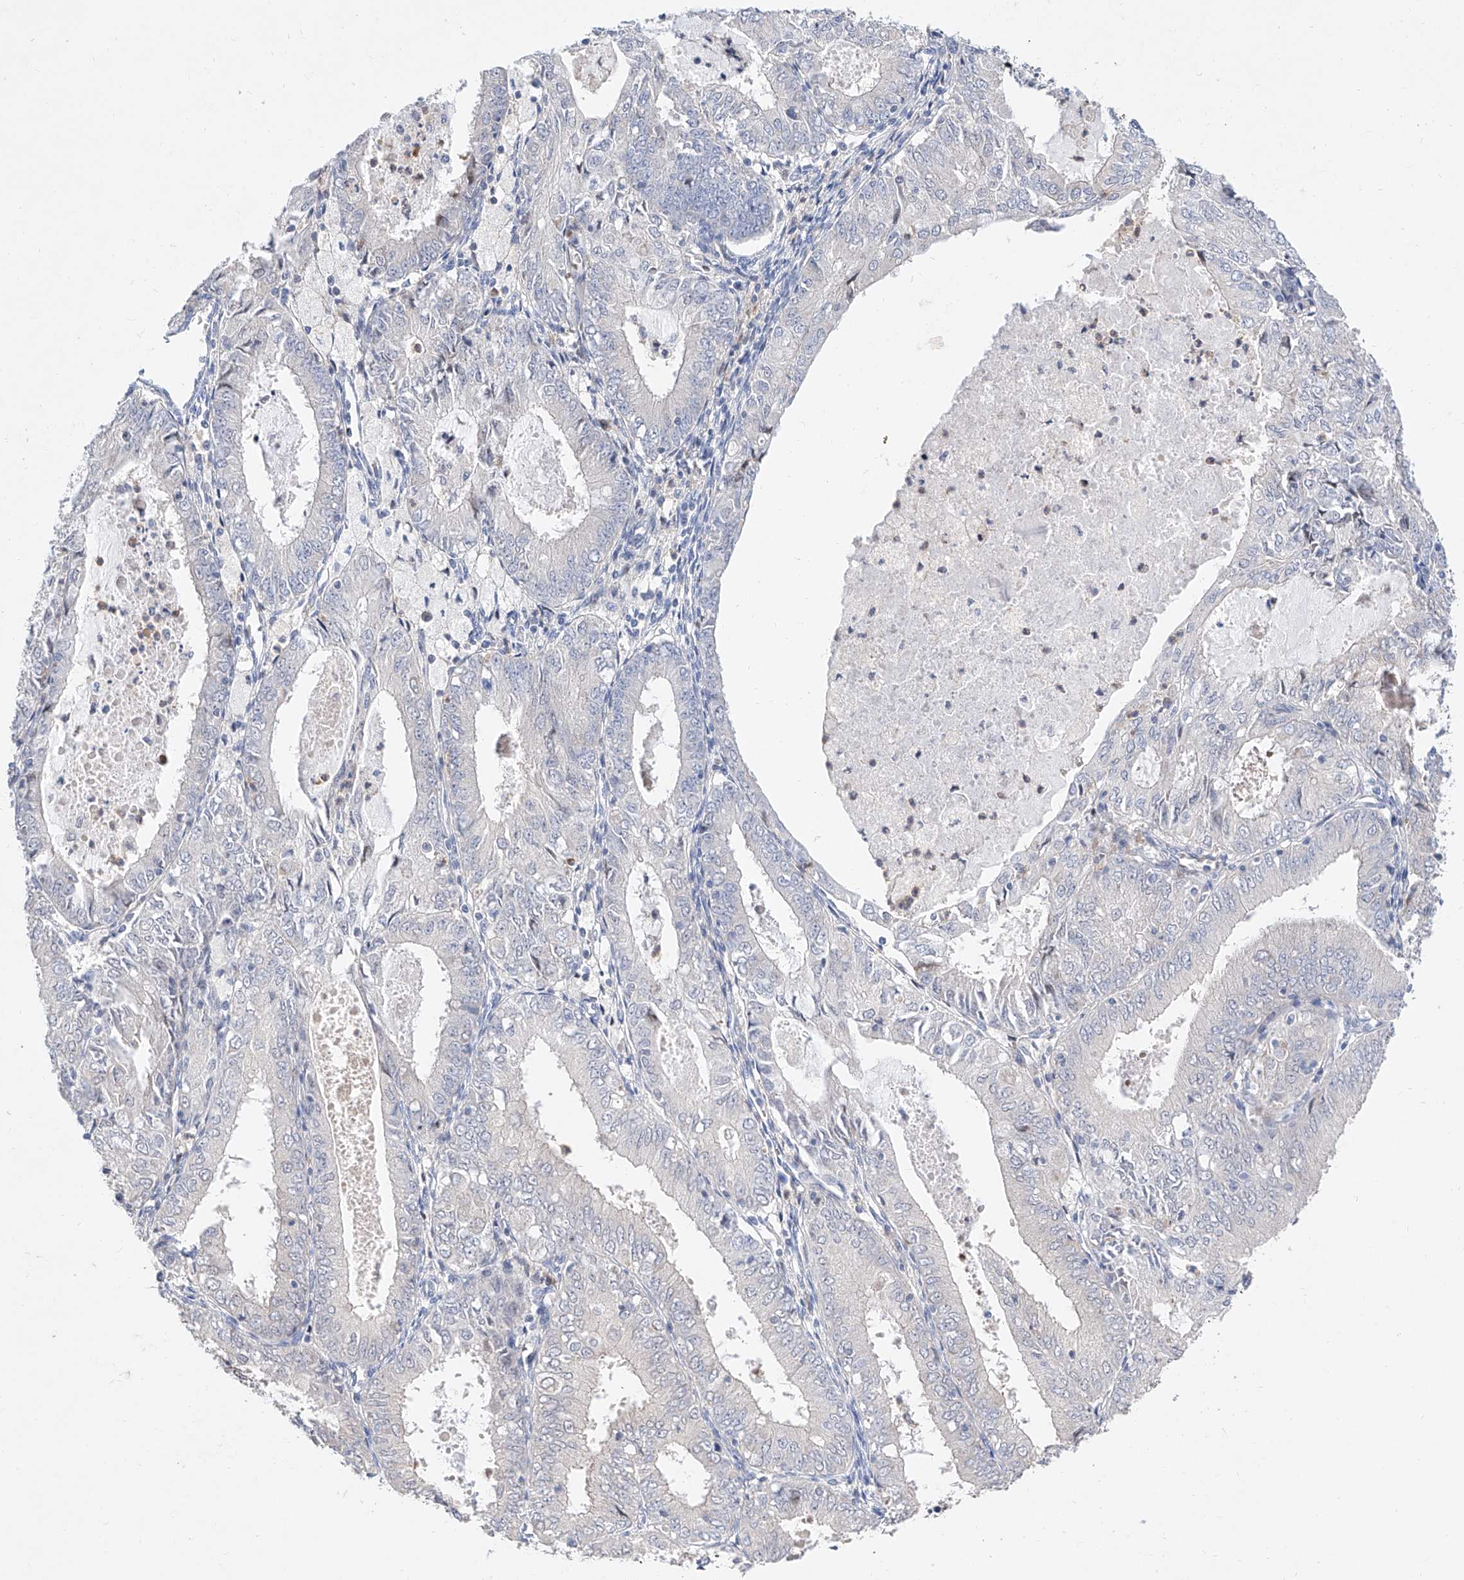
{"staining": {"intensity": "negative", "quantity": "none", "location": "none"}, "tissue": "endometrial cancer", "cell_type": "Tumor cells", "image_type": "cancer", "snomed": [{"axis": "morphology", "description": "Adenocarcinoma, NOS"}, {"axis": "topography", "description": "Endometrium"}], "caption": "This is an IHC photomicrograph of endometrial cancer. There is no positivity in tumor cells.", "gene": "FUCA2", "patient": {"sex": "female", "age": 57}}